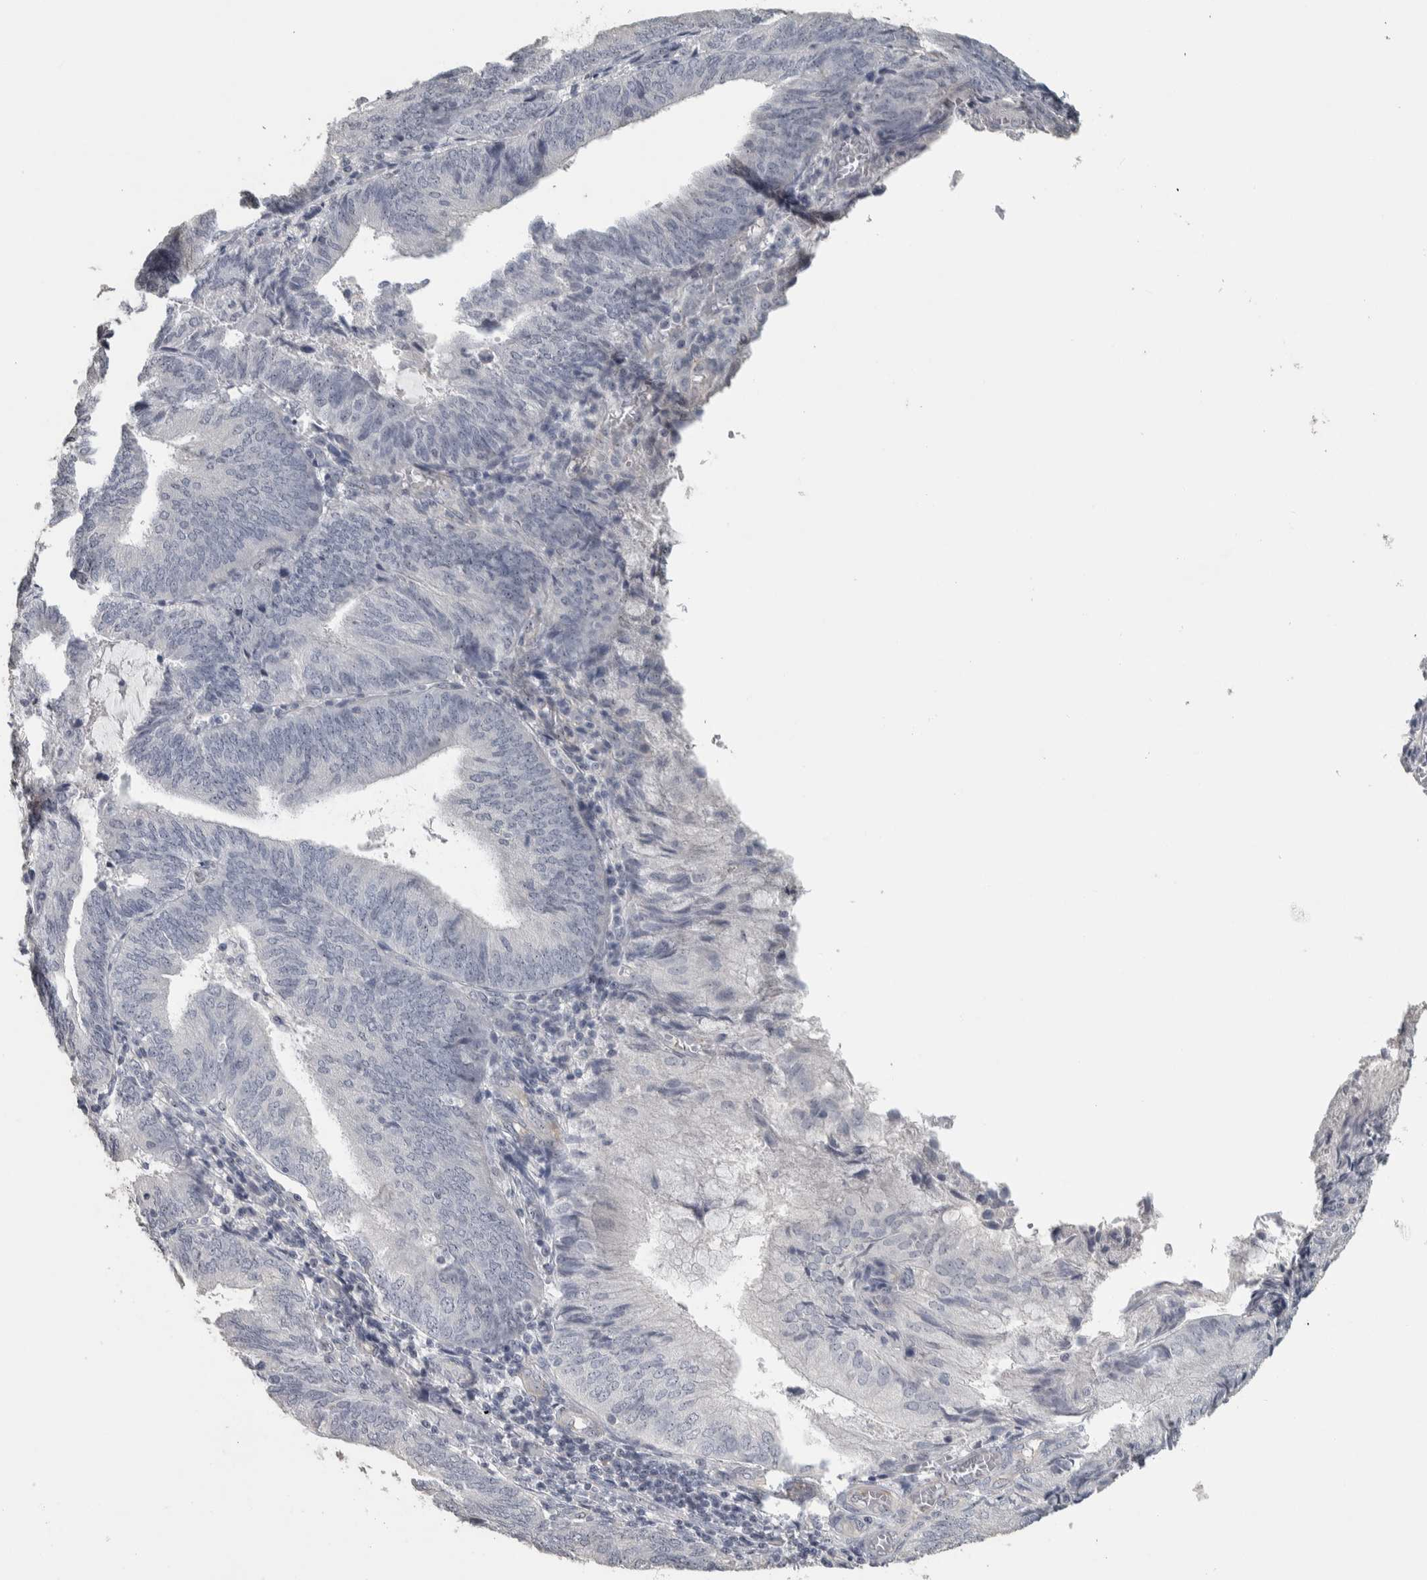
{"staining": {"intensity": "negative", "quantity": "none", "location": "none"}, "tissue": "endometrial cancer", "cell_type": "Tumor cells", "image_type": "cancer", "snomed": [{"axis": "morphology", "description": "Adenocarcinoma, NOS"}, {"axis": "topography", "description": "Endometrium"}], "caption": "Endometrial adenocarcinoma was stained to show a protein in brown. There is no significant staining in tumor cells.", "gene": "DCAF10", "patient": {"sex": "female", "age": 81}}